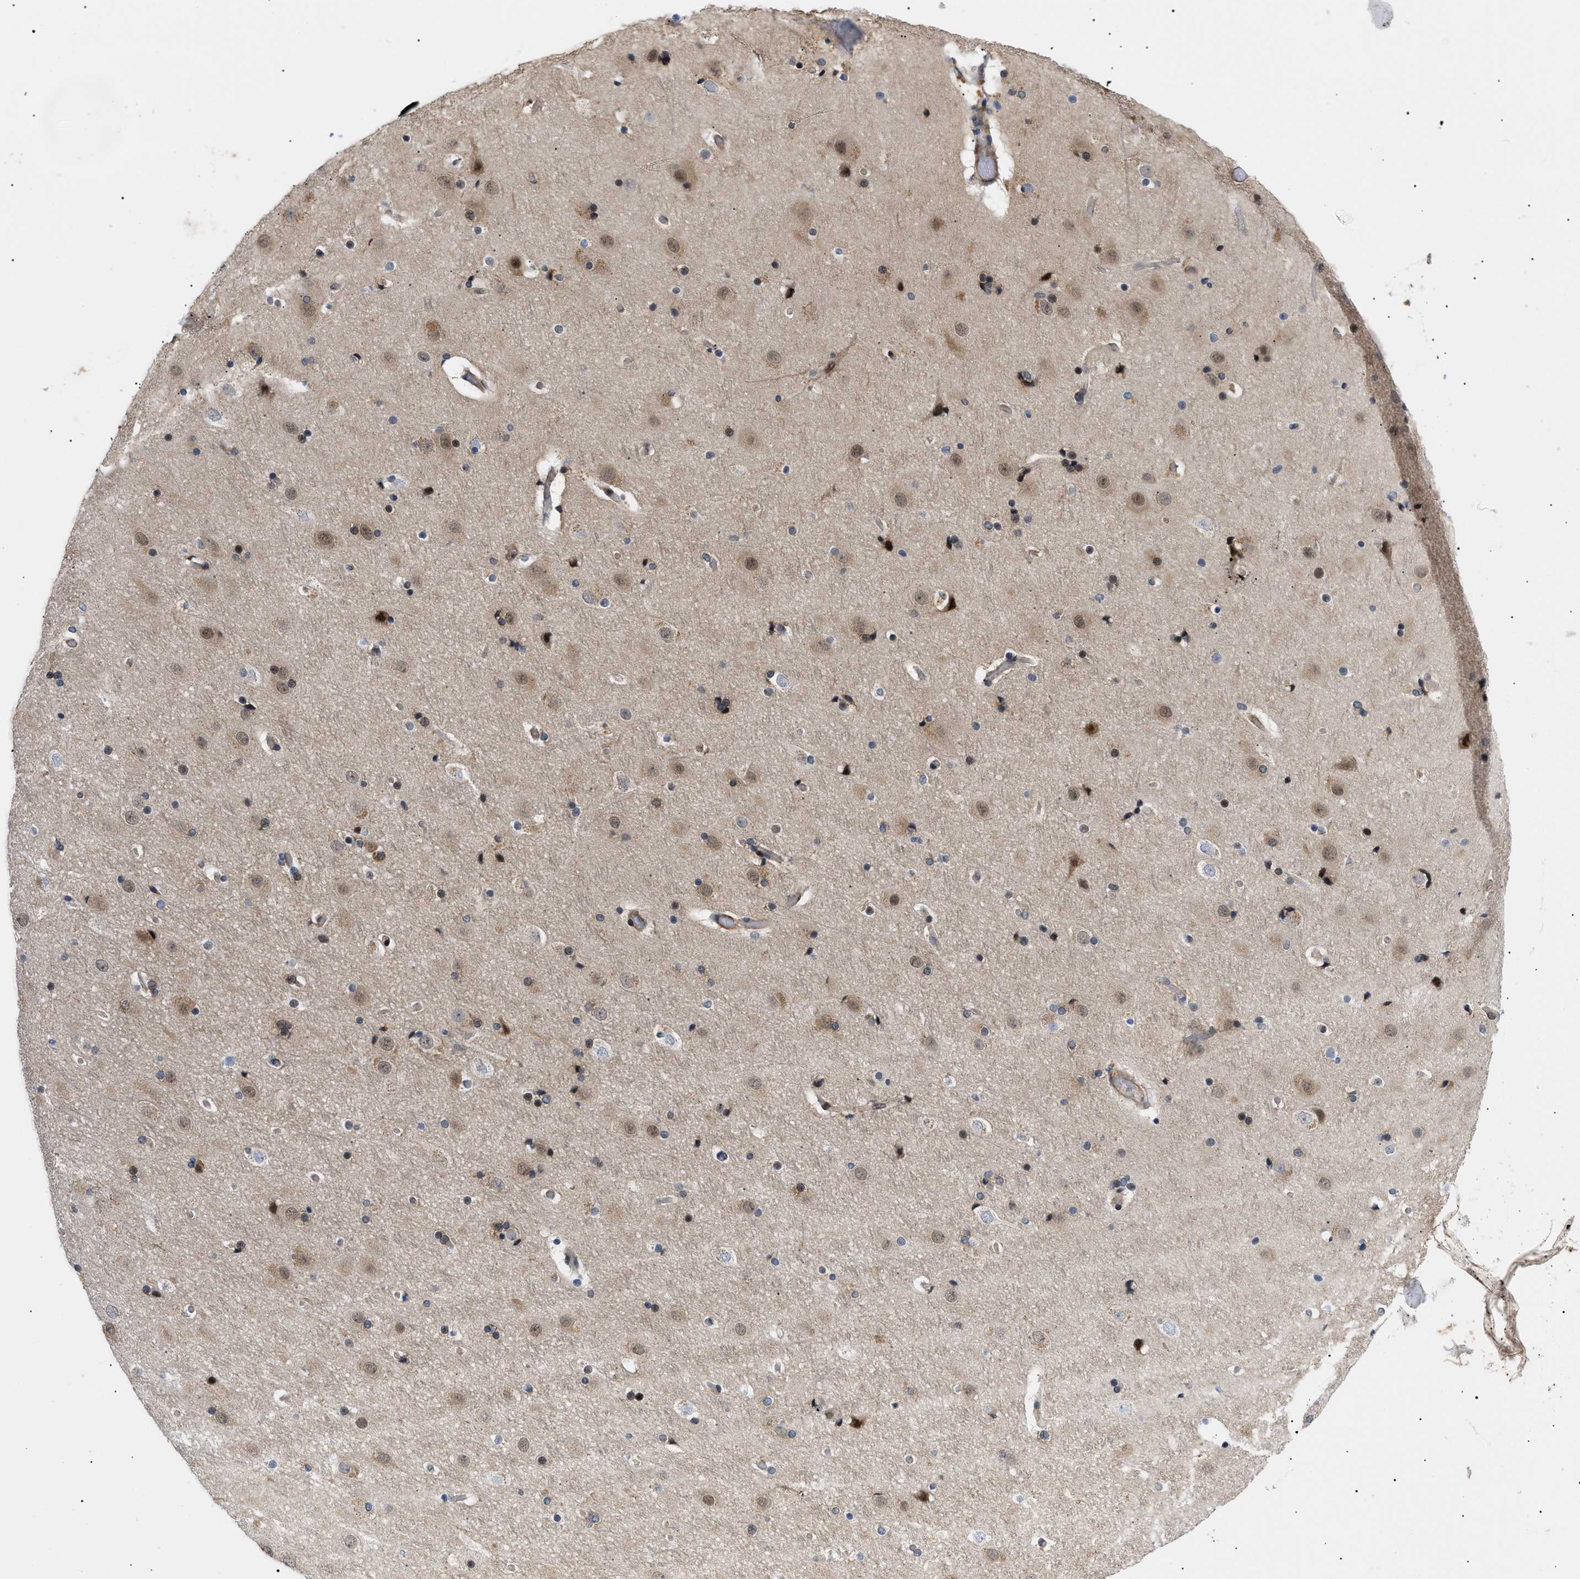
{"staining": {"intensity": "moderate", "quantity": "25%-75%", "location": "cytoplasmic/membranous"}, "tissue": "cerebral cortex", "cell_type": "Endothelial cells", "image_type": "normal", "snomed": [{"axis": "morphology", "description": "Normal tissue, NOS"}, {"axis": "topography", "description": "Cerebral cortex"}], "caption": "Immunohistochemical staining of benign cerebral cortex shows 25%-75% levels of moderate cytoplasmic/membranous protein staining in about 25%-75% of endothelial cells. The staining was performed using DAB (3,3'-diaminobenzidine), with brown indicating positive protein expression. Nuclei are stained blue with hematoxylin.", "gene": "GARRE1", "patient": {"sex": "male", "age": 57}}